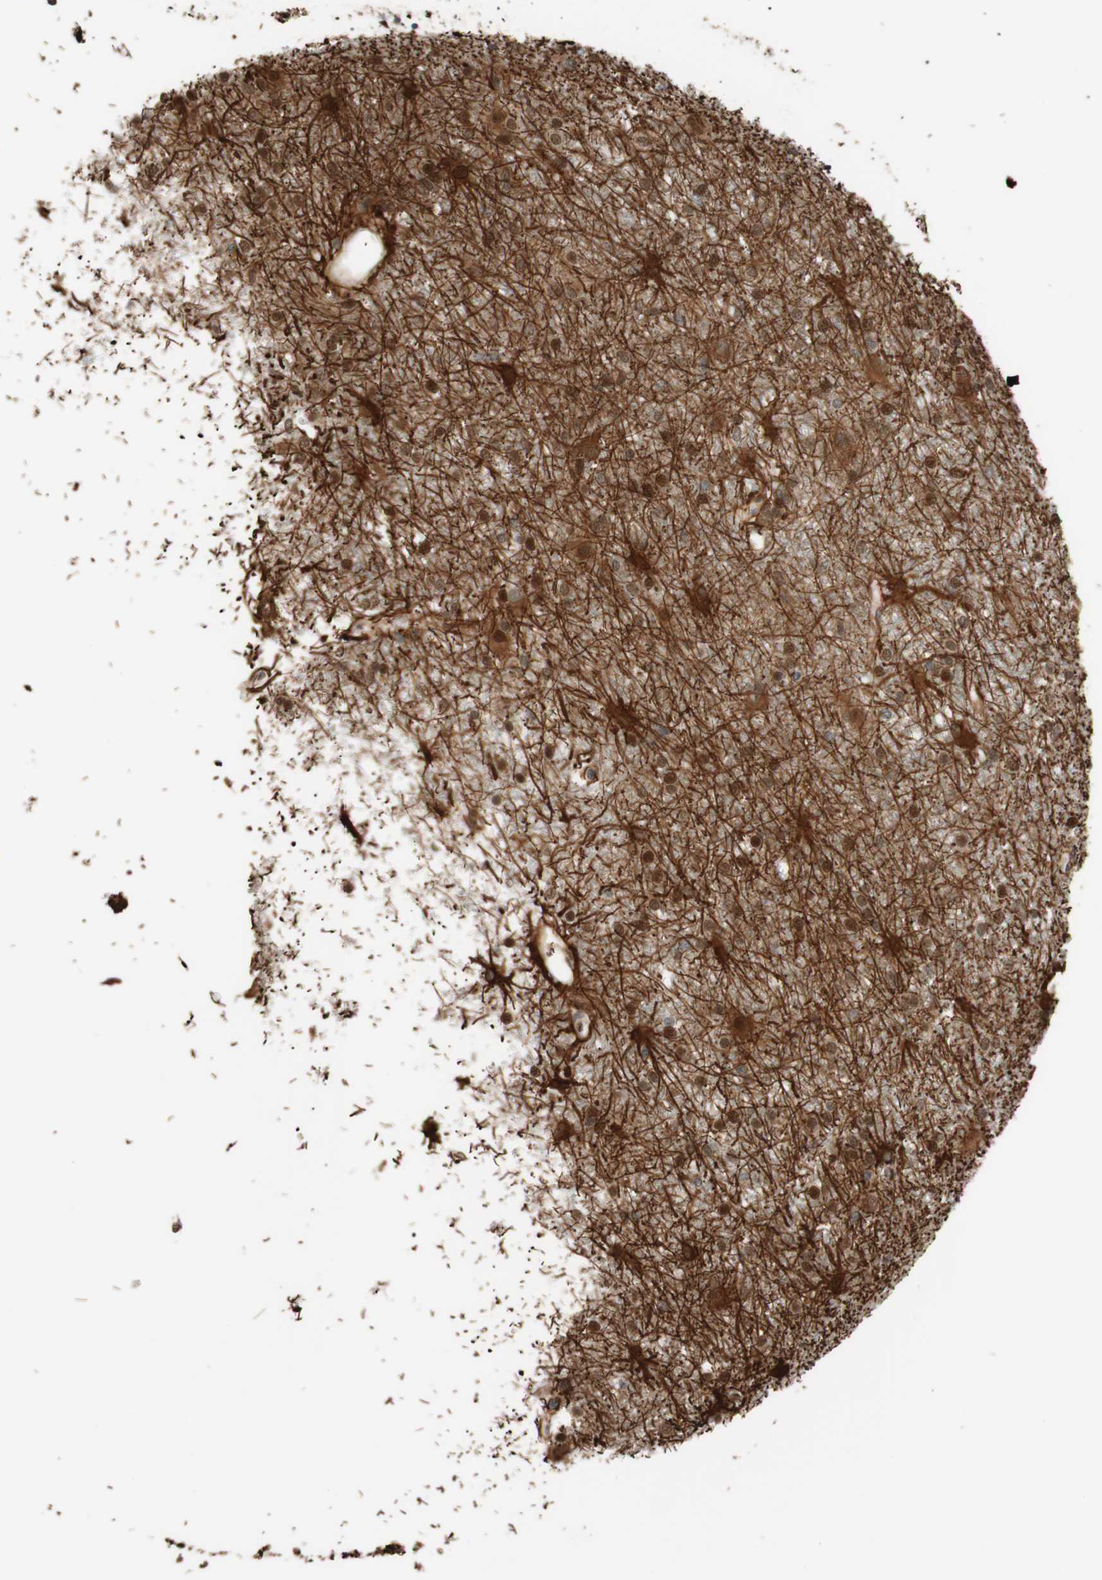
{"staining": {"intensity": "moderate", "quantity": "<25%", "location": "cytoplasmic/membranous"}, "tissue": "glioma", "cell_type": "Tumor cells", "image_type": "cancer", "snomed": [{"axis": "morphology", "description": "Glioma, malignant, High grade"}, {"axis": "topography", "description": "Brain"}], "caption": "Protein staining demonstrates moderate cytoplasmic/membranous positivity in about <25% of tumor cells in glioma.", "gene": "CCNC", "patient": {"sex": "female", "age": 59}}